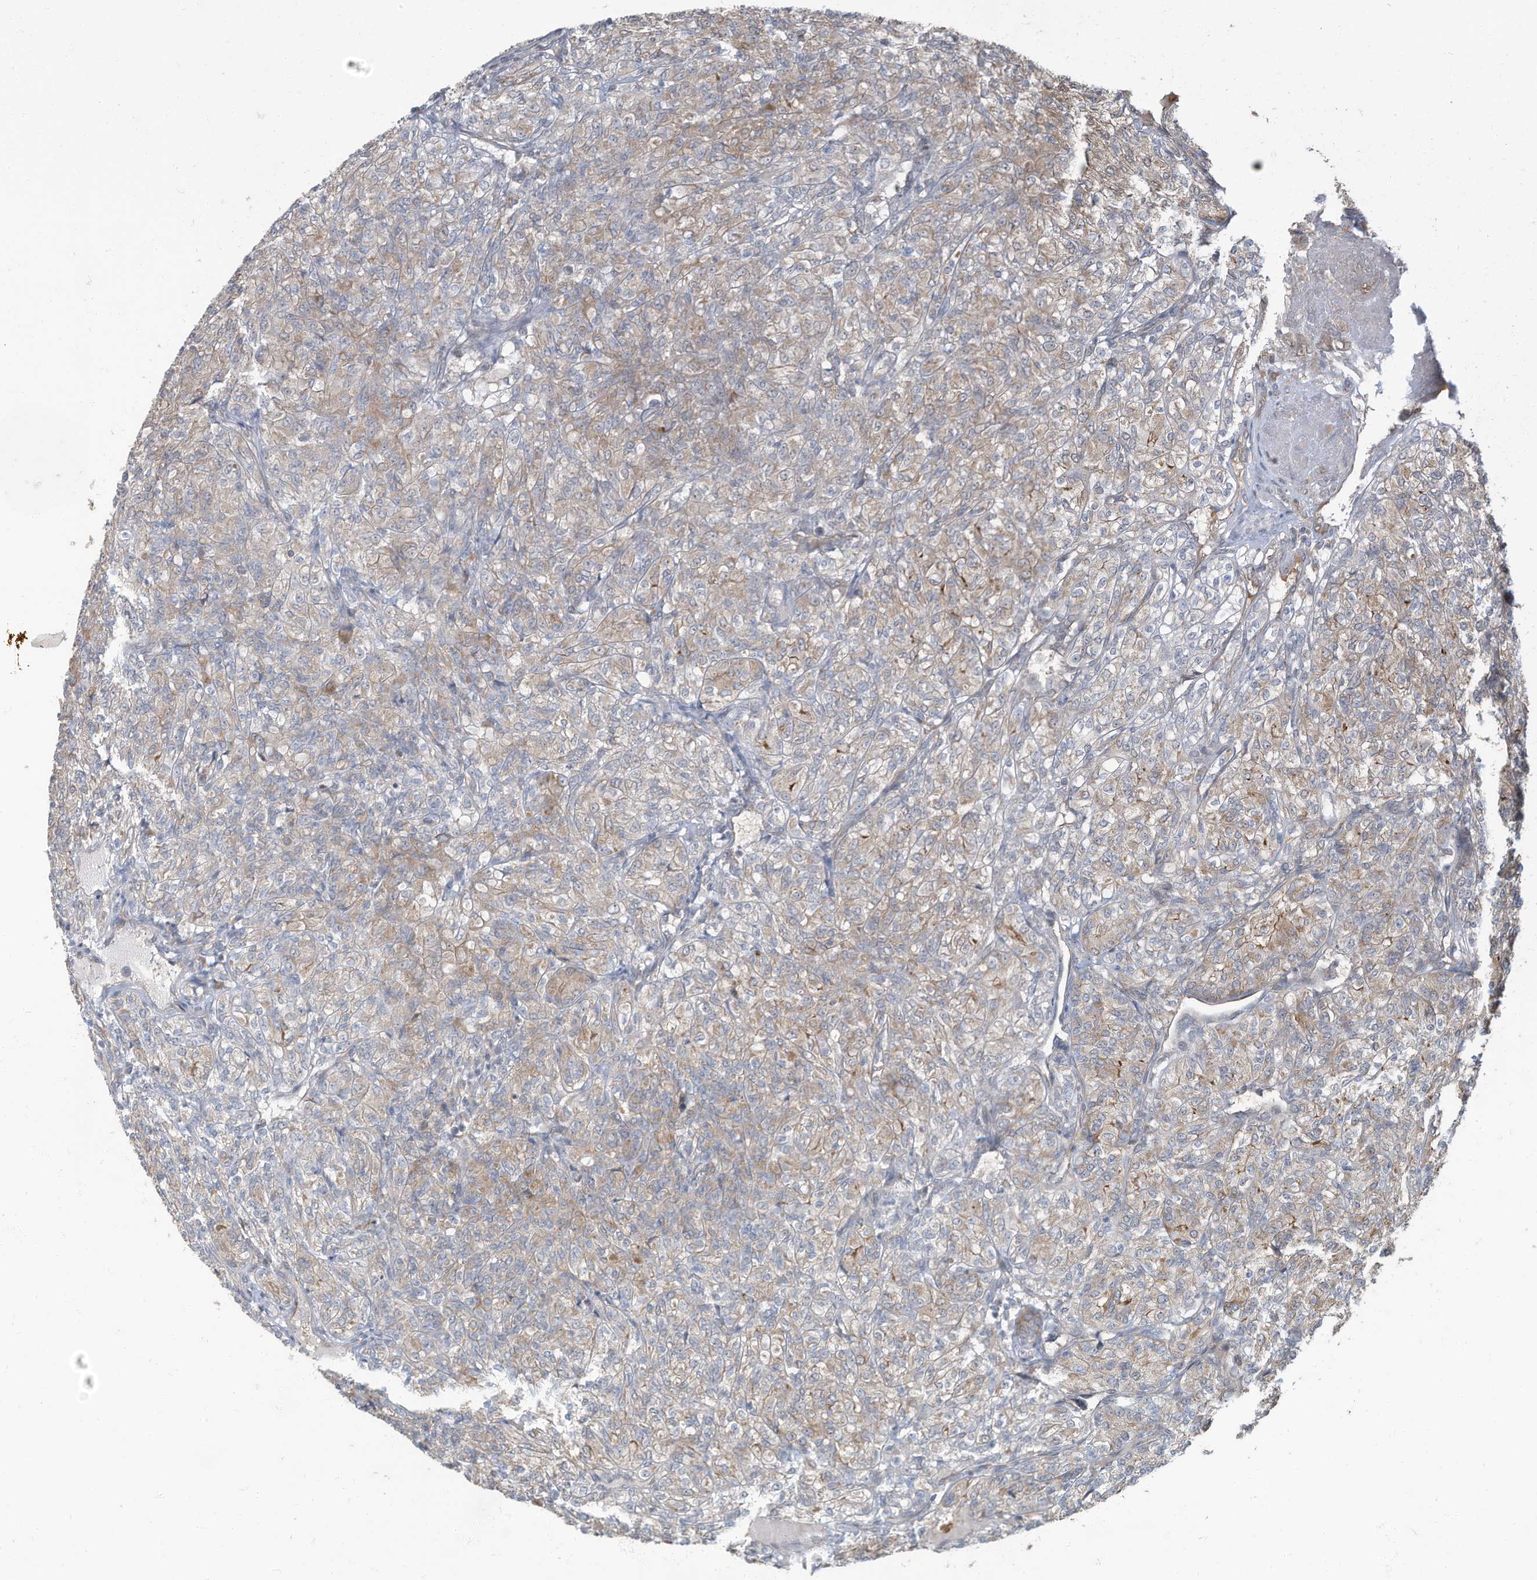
{"staining": {"intensity": "weak", "quantity": "25%-75%", "location": "cytoplasmic/membranous"}, "tissue": "renal cancer", "cell_type": "Tumor cells", "image_type": "cancer", "snomed": [{"axis": "morphology", "description": "Adenocarcinoma, NOS"}, {"axis": "topography", "description": "Kidney"}], "caption": "Adenocarcinoma (renal) tissue shows weak cytoplasmic/membranous expression in about 25%-75% of tumor cells, visualized by immunohistochemistry.", "gene": "ERI2", "patient": {"sex": "male", "age": 77}}